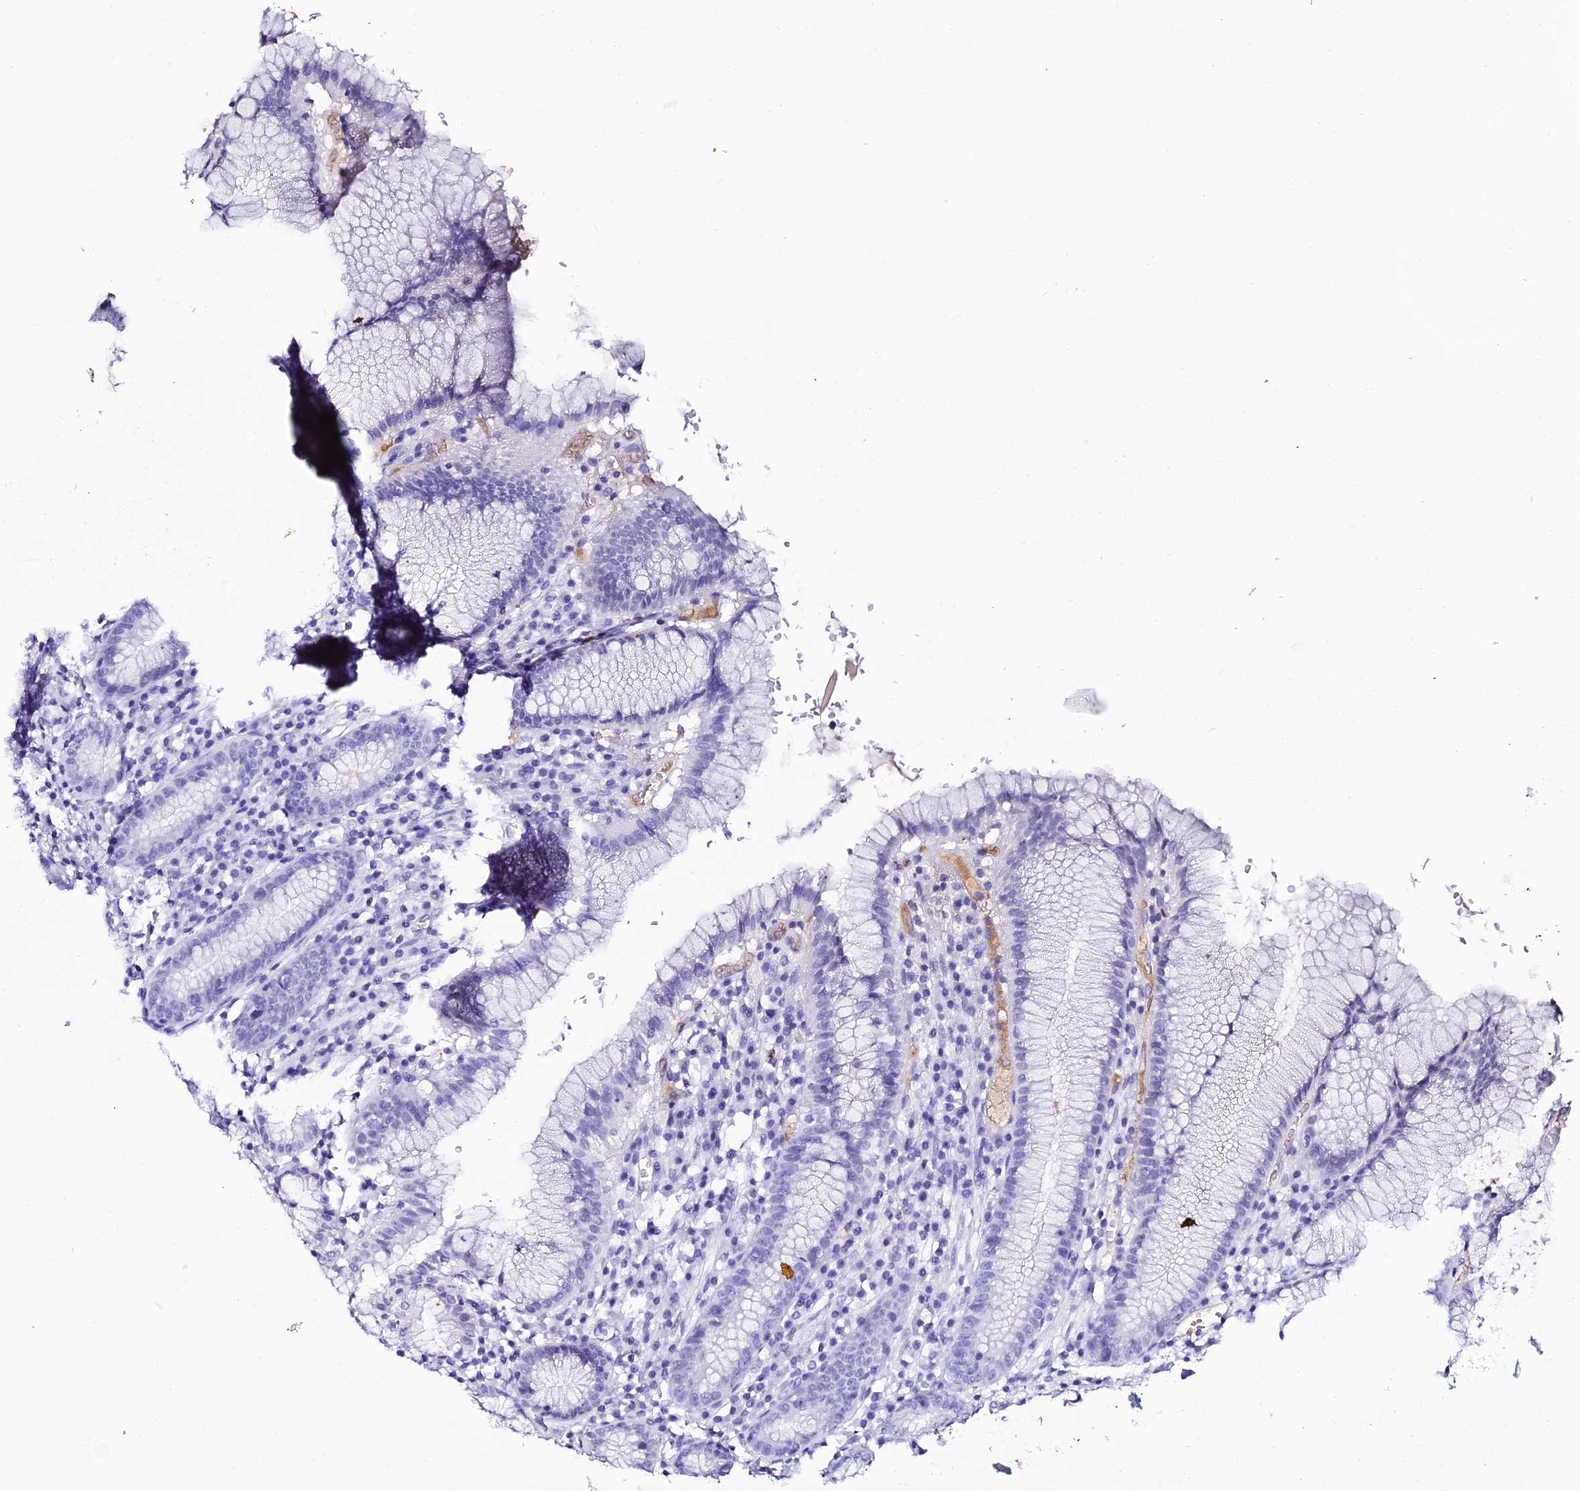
{"staining": {"intensity": "weak", "quantity": "<25%", "location": "cytoplasmic/membranous"}, "tissue": "stomach", "cell_type": "Glandular cells", "image_type": "normal", "snomed": [{"axis": "morphology", "description": "Normal tissue, NOS"}, {"axis": "topography", "description": "Stomach"}], "caption": "High power microscopy photomicrograph of an immunohistochemistry photomicrograph of benign stomach, revealing no significant staining in glandular cells. (DAB (3,3'-diaminobenzidine) IHC with hematoxylin counter stain).", "gene": "DEFB132", "patient": {"sex": "male", "age": 55}}